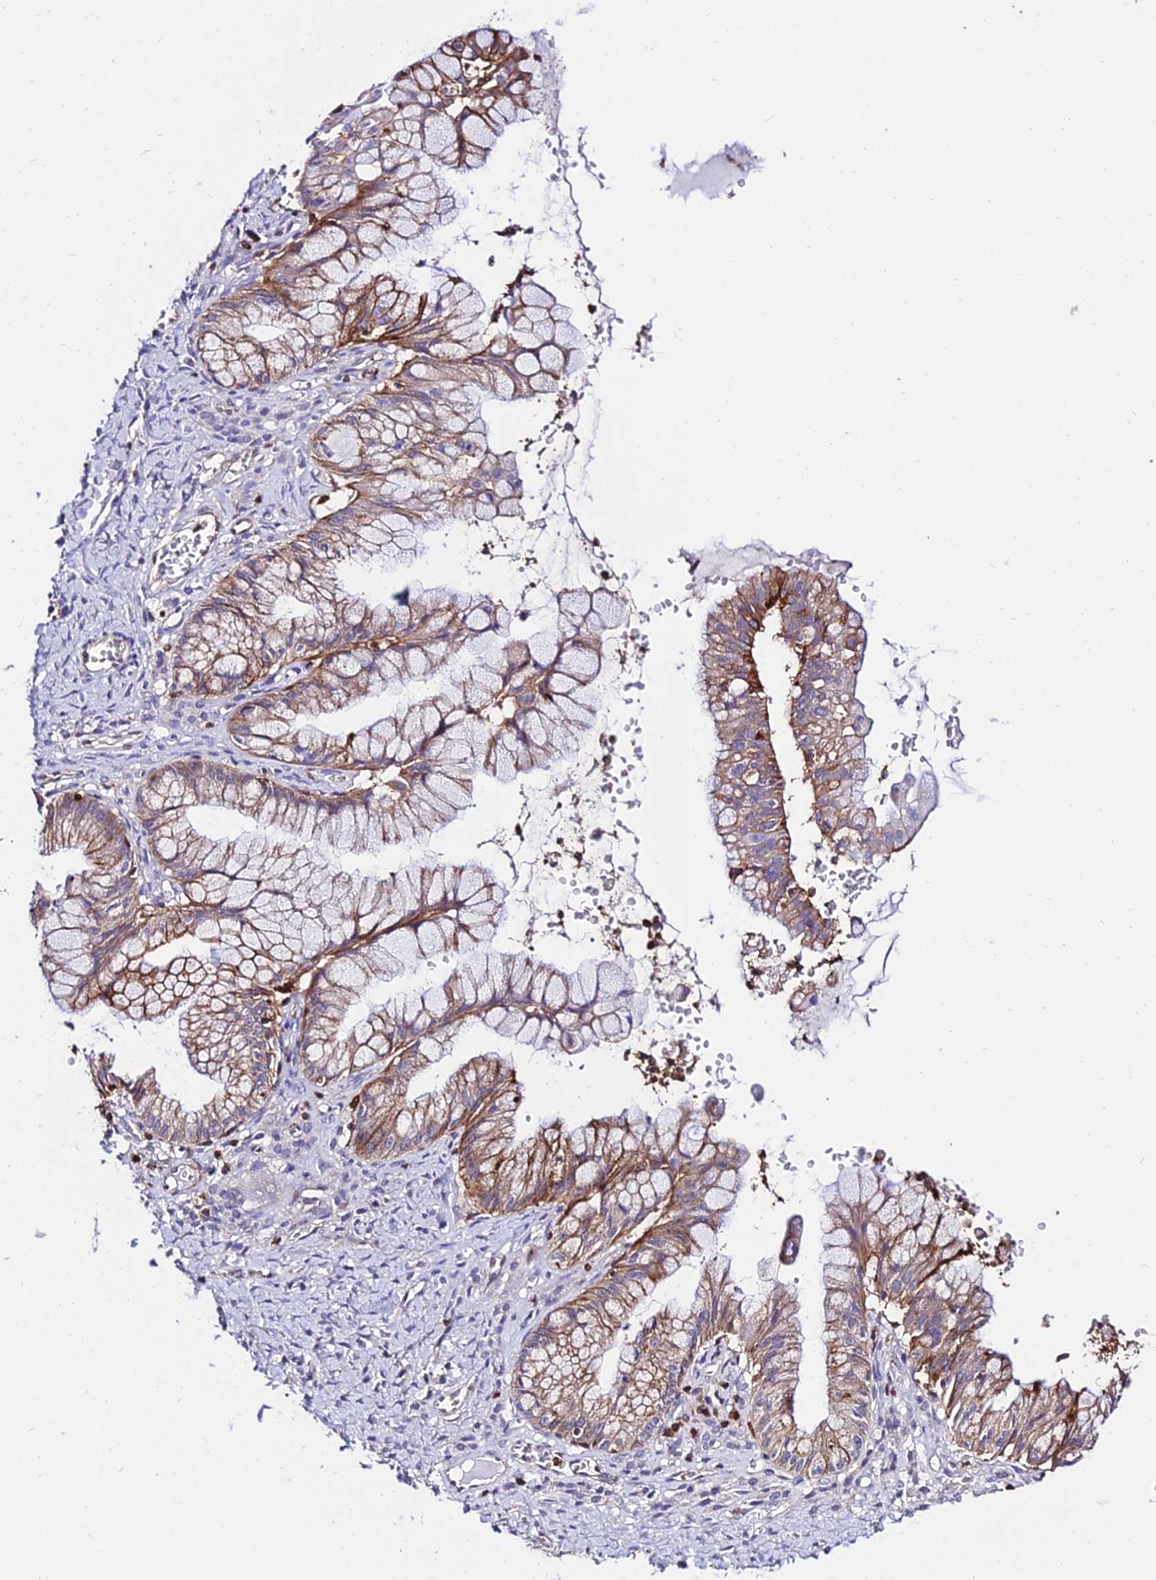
{"staining": {"intensity": "moderate", "quantity": ">75%", "location": "cytoplasmic/membranous"}, "tissue": "ovarian cancer", "cell_type": "Tumor cells", "image_type": "cancer", "snomed": [{"axis": "morphology", "description": "Cystadenocarcinoma, mucinous, NOS"}, {"axis": "topography", "description": "Ovary"}], "caption": "The histopathology image exhibits a brown stain indicating the presence of a protein in the cytoplasmic/membranous of tumor cells in mucinous cystadenocarcinoma (ovarian).", "gene": "CSRP1", "patient": {"sex": "female", "age": 70}}